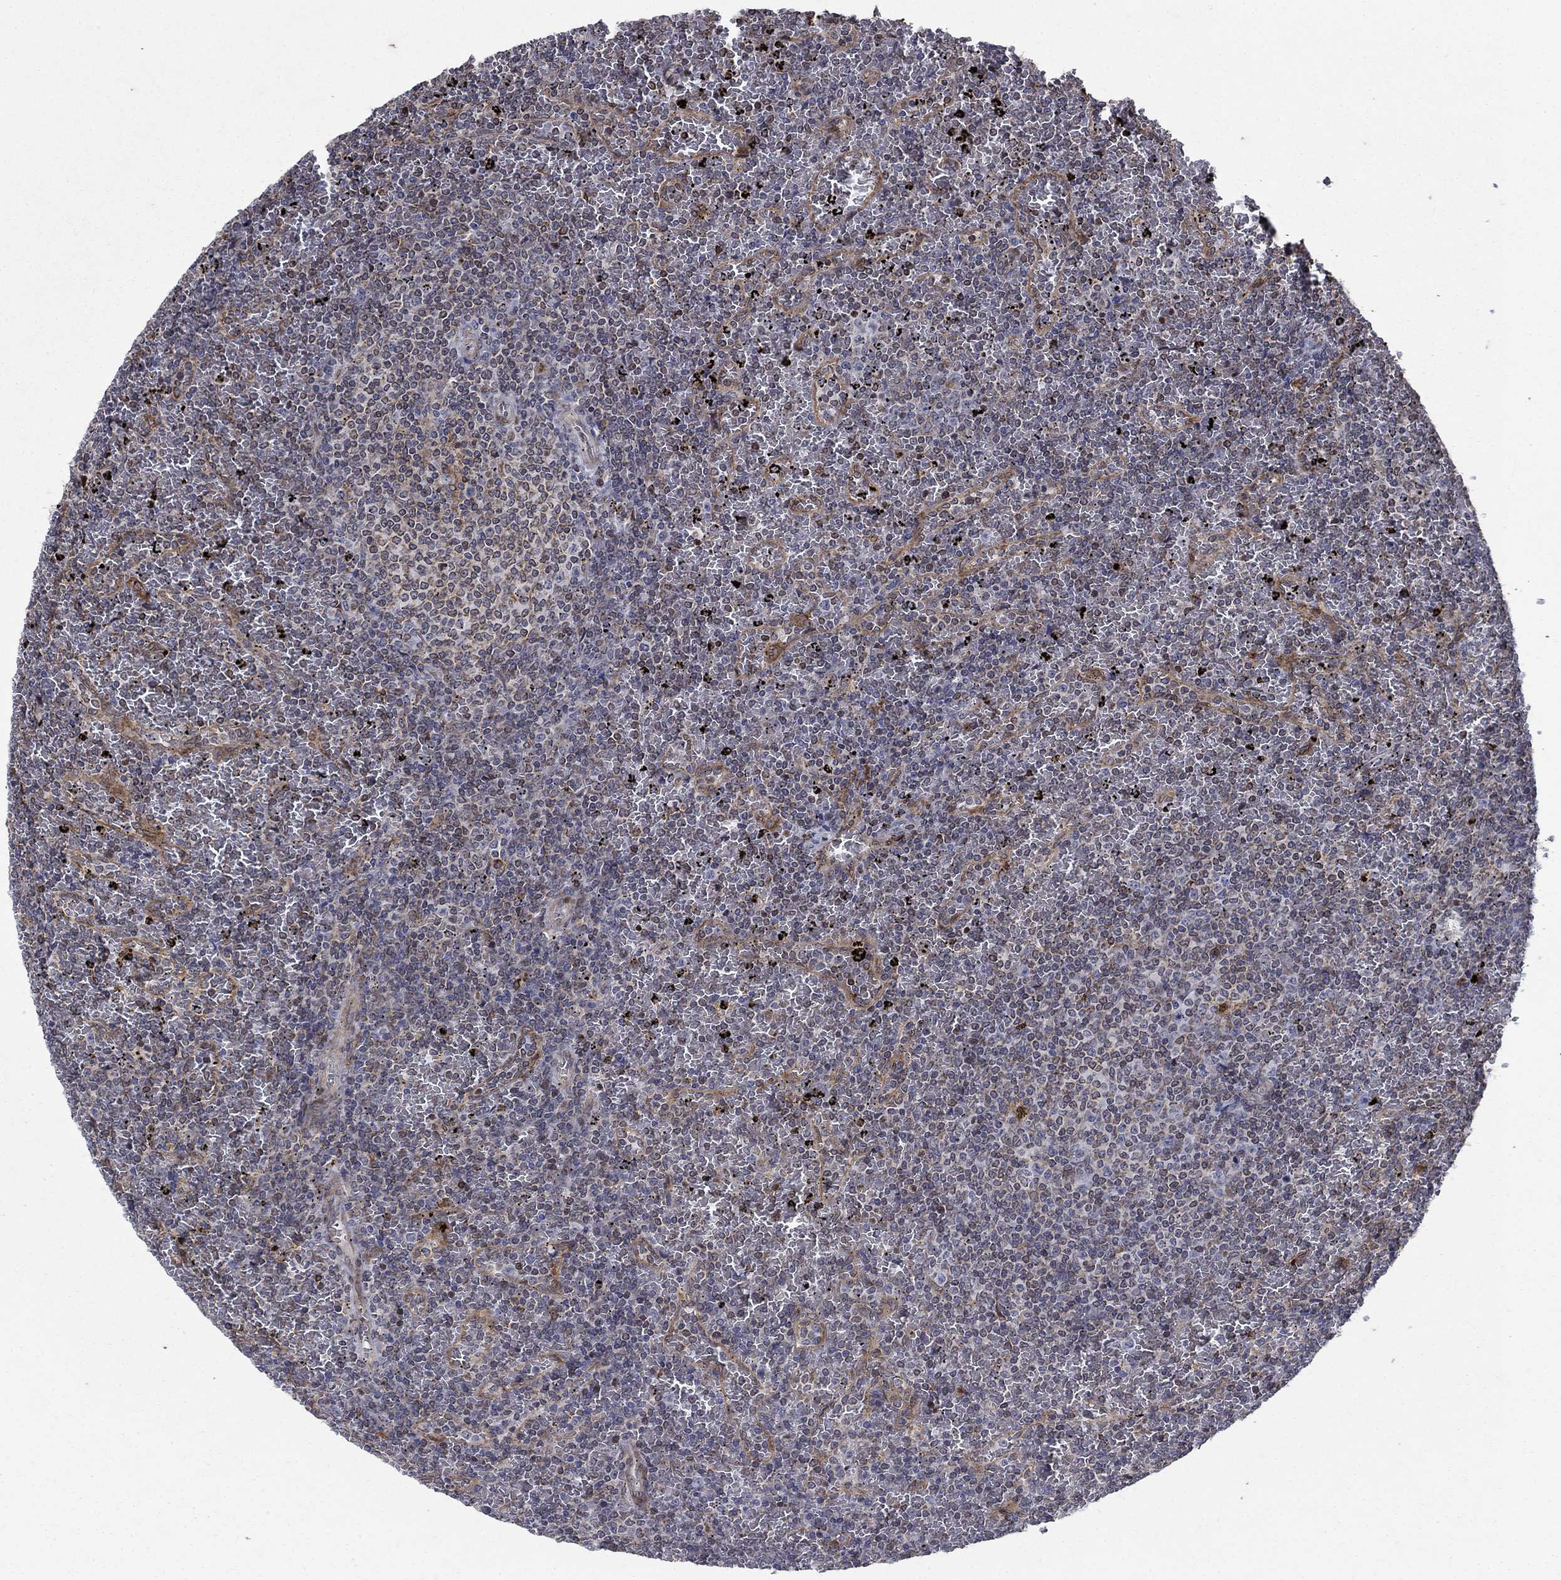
{"staining": {"intensity": "negative", "quantity": "none", "location": "none"}, "tissue": "lymphoma", "cell_type": "Tumor cells", "image_type": "cancer", "snomed": [{"axis": "morphology", "description": "Malignant lymphoma, non-Hodgkin's type, Low grade"}, {"axis": "topography", "description": "Spleen"}], "caption": "Tumor cells show no significant protein expression in malignant lymphoma, non-Hodgkin's type (low-grade).", "gene": "DHRS7", "patient": {"sex": "female", "age": 77}}